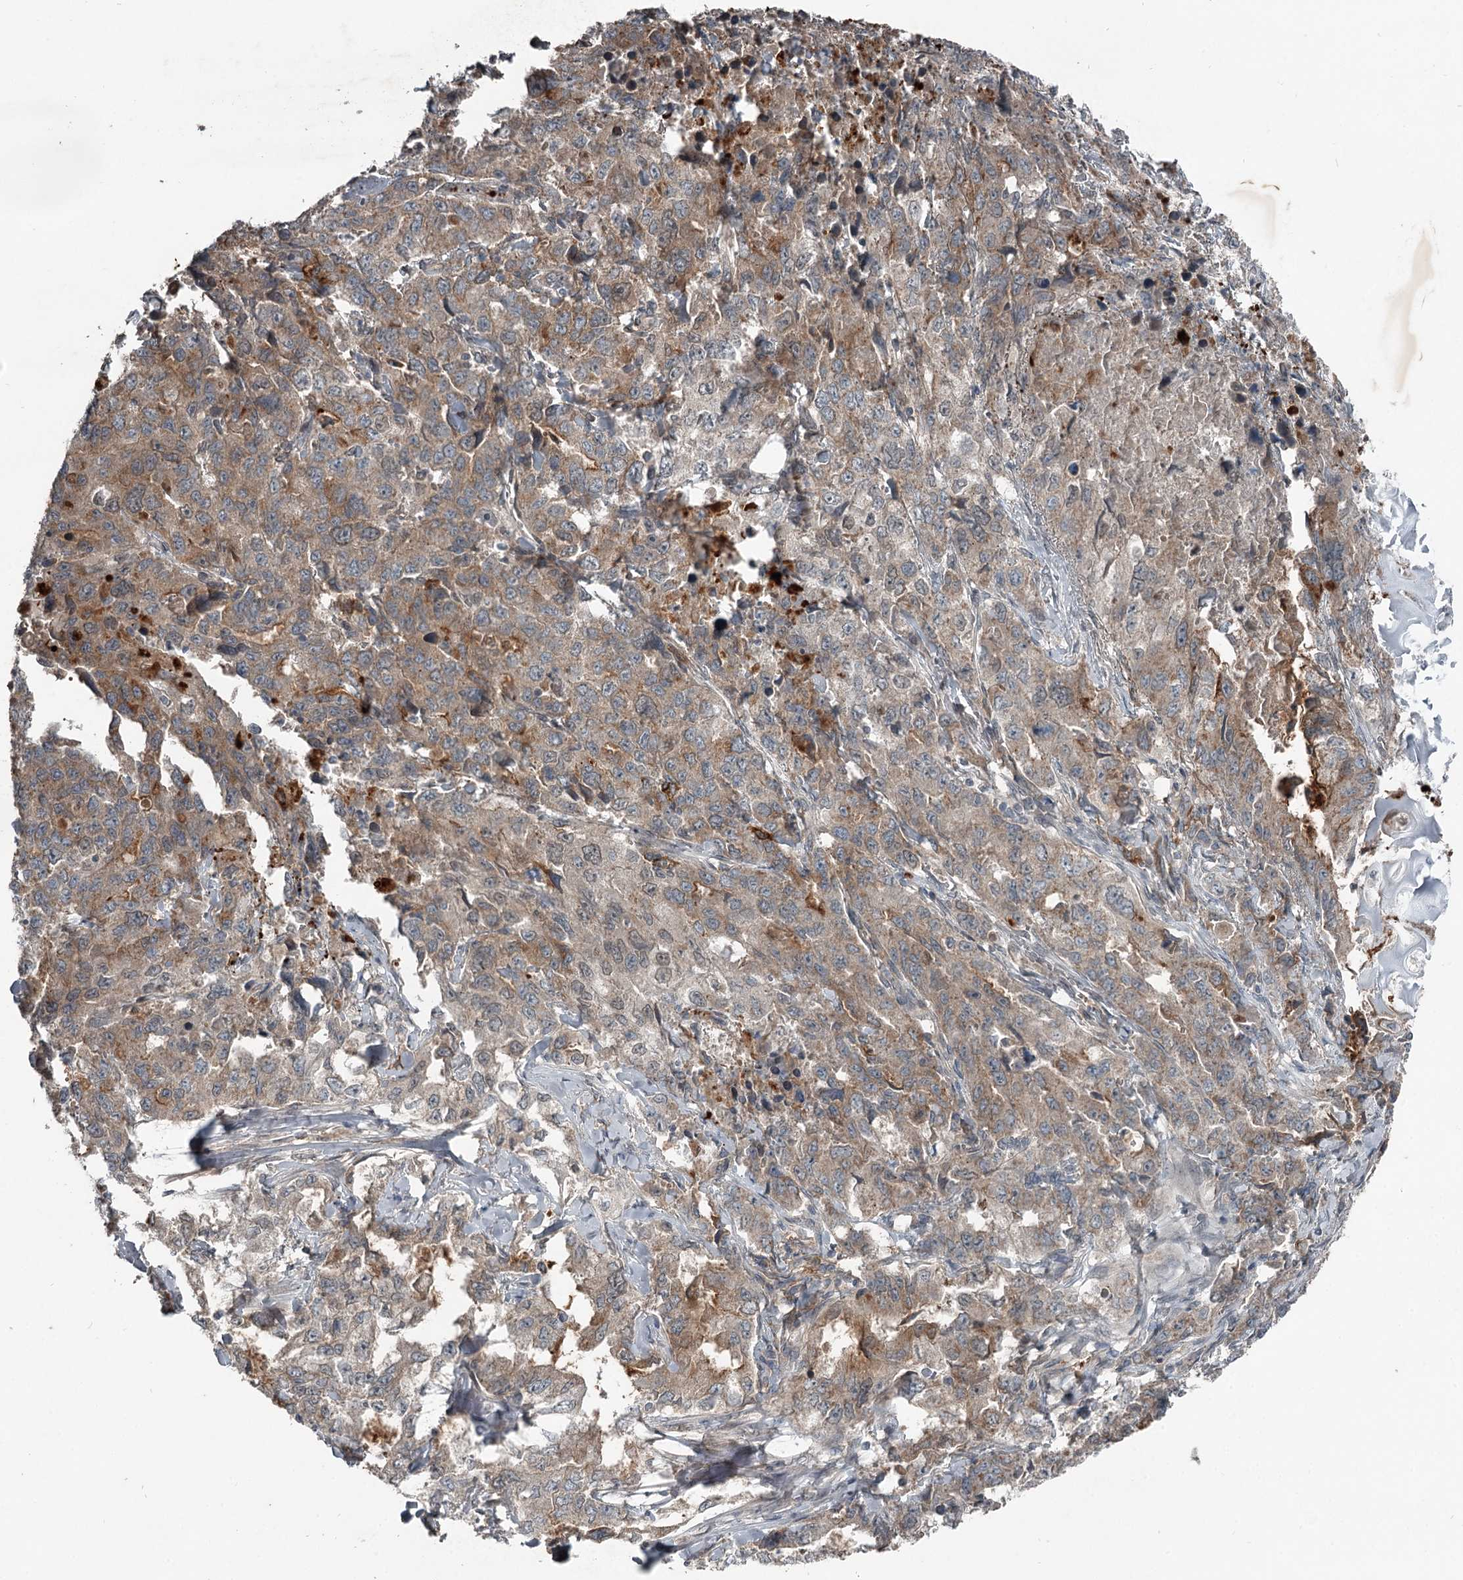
{"staining": {"intensity": "weak", "quantity": "25%-75%", "location": "cytoplasmic/membranous"}, "tissue": "lung cancer", "cell_type": "Tumor cells", "image_type": "cancer", "snomed": [{"axis": "morphology", "description": "Adenocarcinoma, NOS"}, {"axis": "topography", "description": "Lung"}], "caption": "A brown stain highlights weak cytoplasmic/membranous positivity of a protein in lung adenocarcinoma tumor cells. (DAB IHC with brightfield microscopy, high magnification).", "gene": "SLC39A8", "patient": {"sex": "female", "age": 51}}